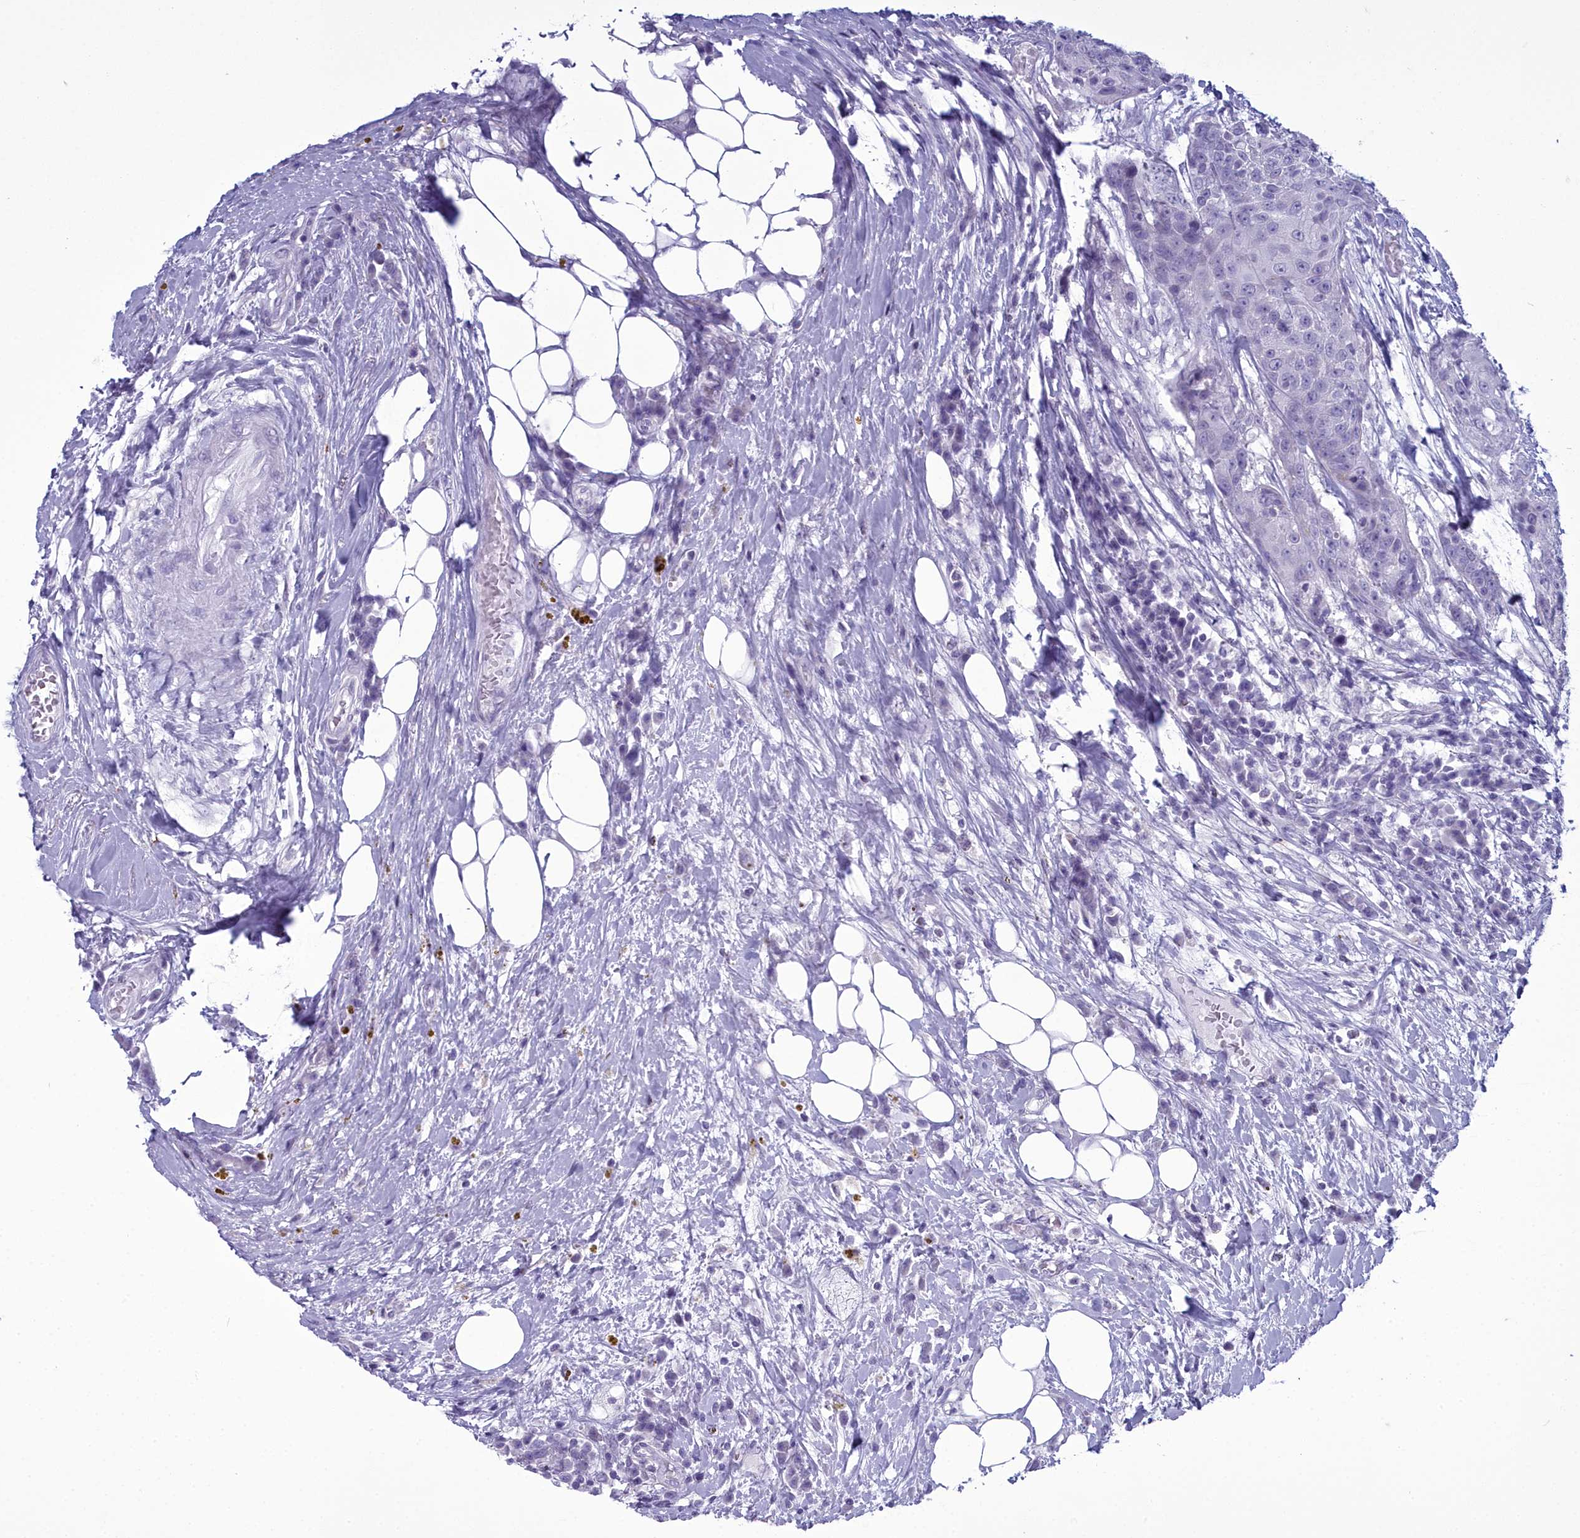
{"staining": {"intensity": "negative", "quantity": "none", "location": "none"}, "tissue": "urothelial cancer", "cell_type": "Tumor cells", "image_type": "cancer", "snomed": [{"axis": "morphology", "description": "Urothelial carcinoma, High grade"}, {"axis": "topography", "description": "Urinary bladder"}], "caption": "A micrograph of human urothelial carcinoma (high-grade) is negative for staining in tumor cells.", "gene": "MAP6", "patient": {"sex": "female", "age": 63}}